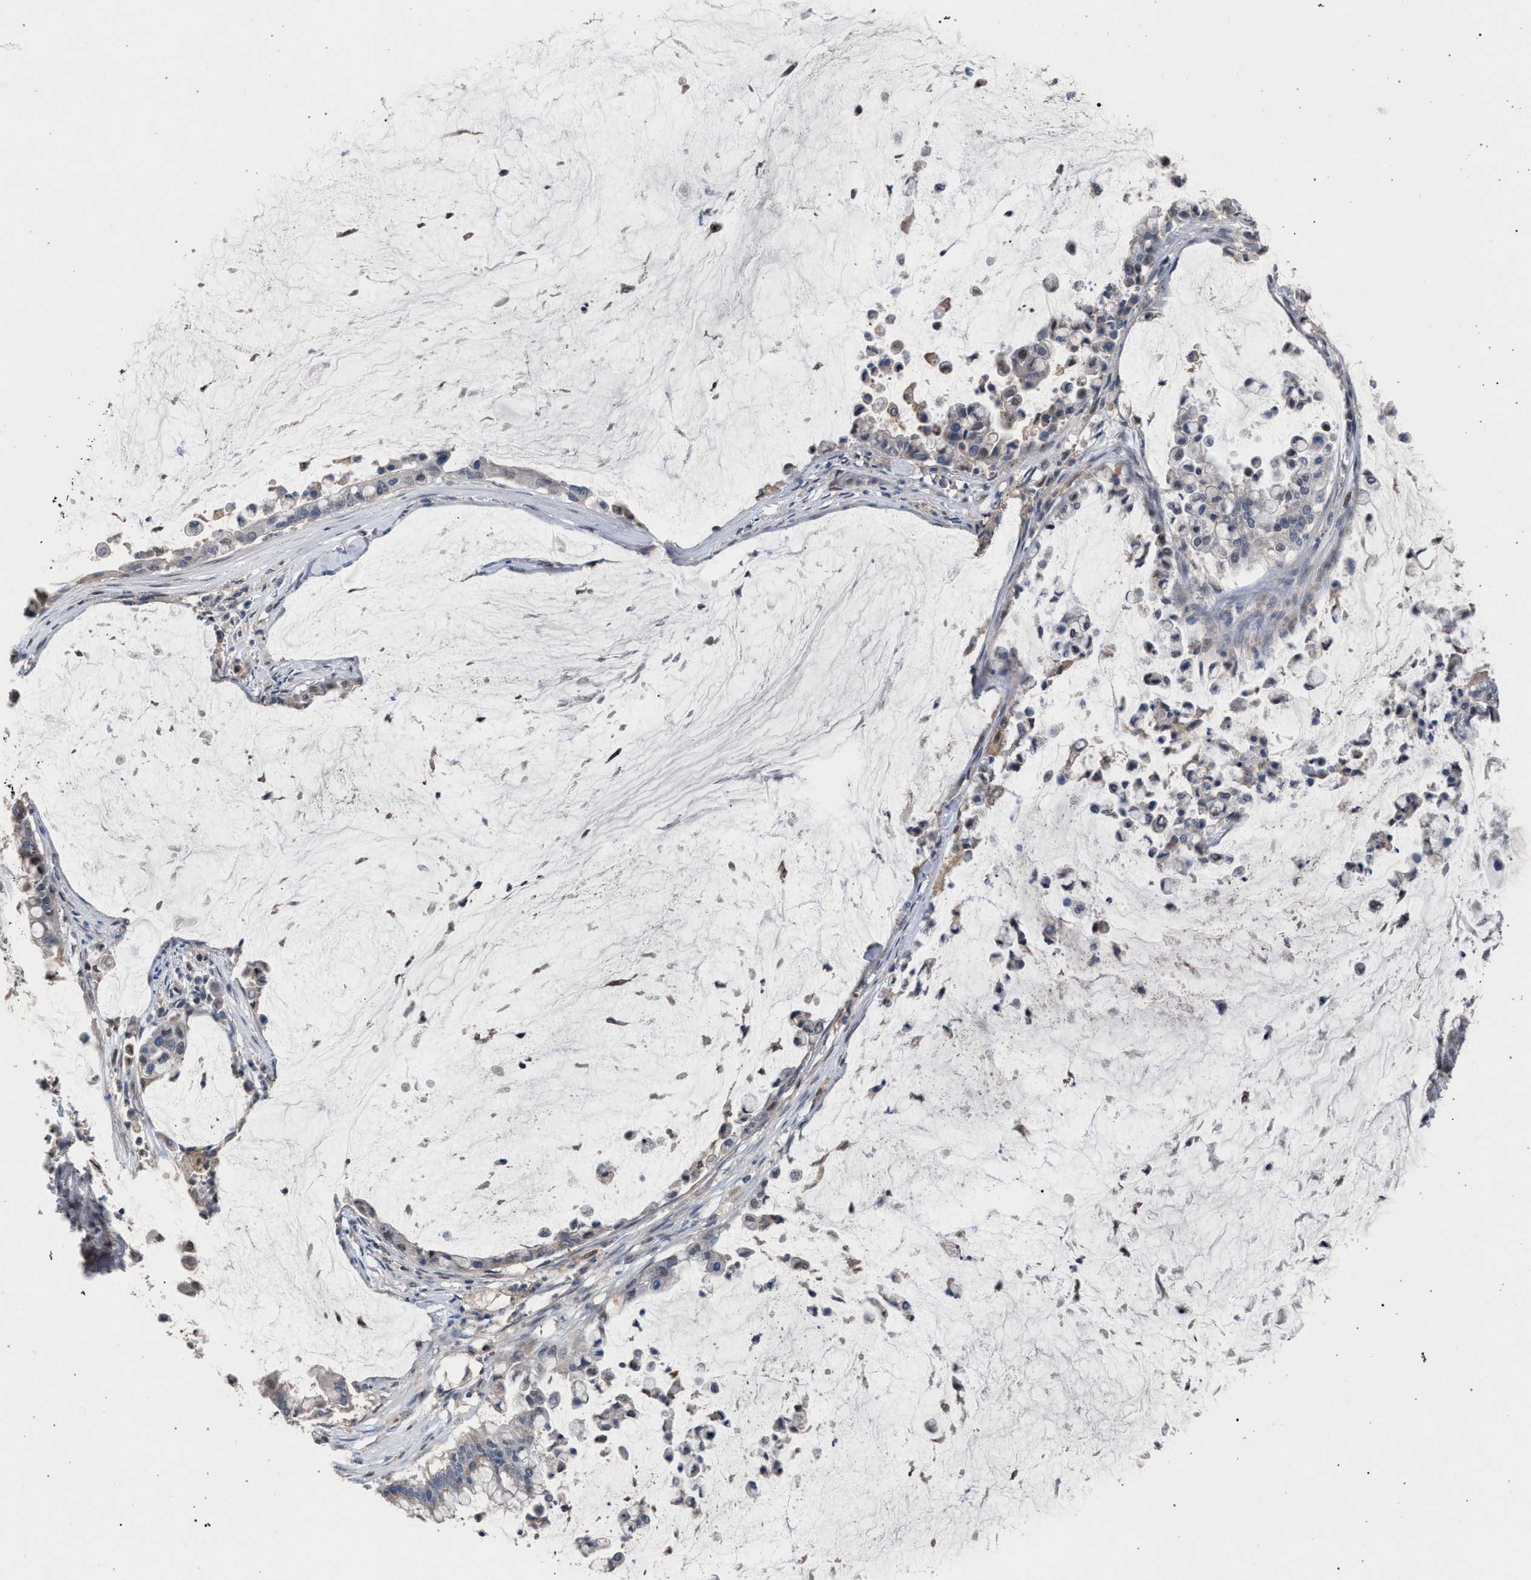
{"staining": {"intensity": "negative", "quantity": "none", "location": "none"}, "tissue": "pancreatic cancer", "cell_type": "Tumor cells", "image_type": "cancer", "snomed": [{"axis": "morphology", "description": "Adenocarcinoma, NOS"}, {"axis": "topography", "description": "Pancreas"}], "caption": "Pancreatic cancer (adenocarcinoma) was stained to show a protein in brown. There is no significant staining in tumor cells.", "gene": "TECPR1", "patient": {"sex": "male", "age": 41}}